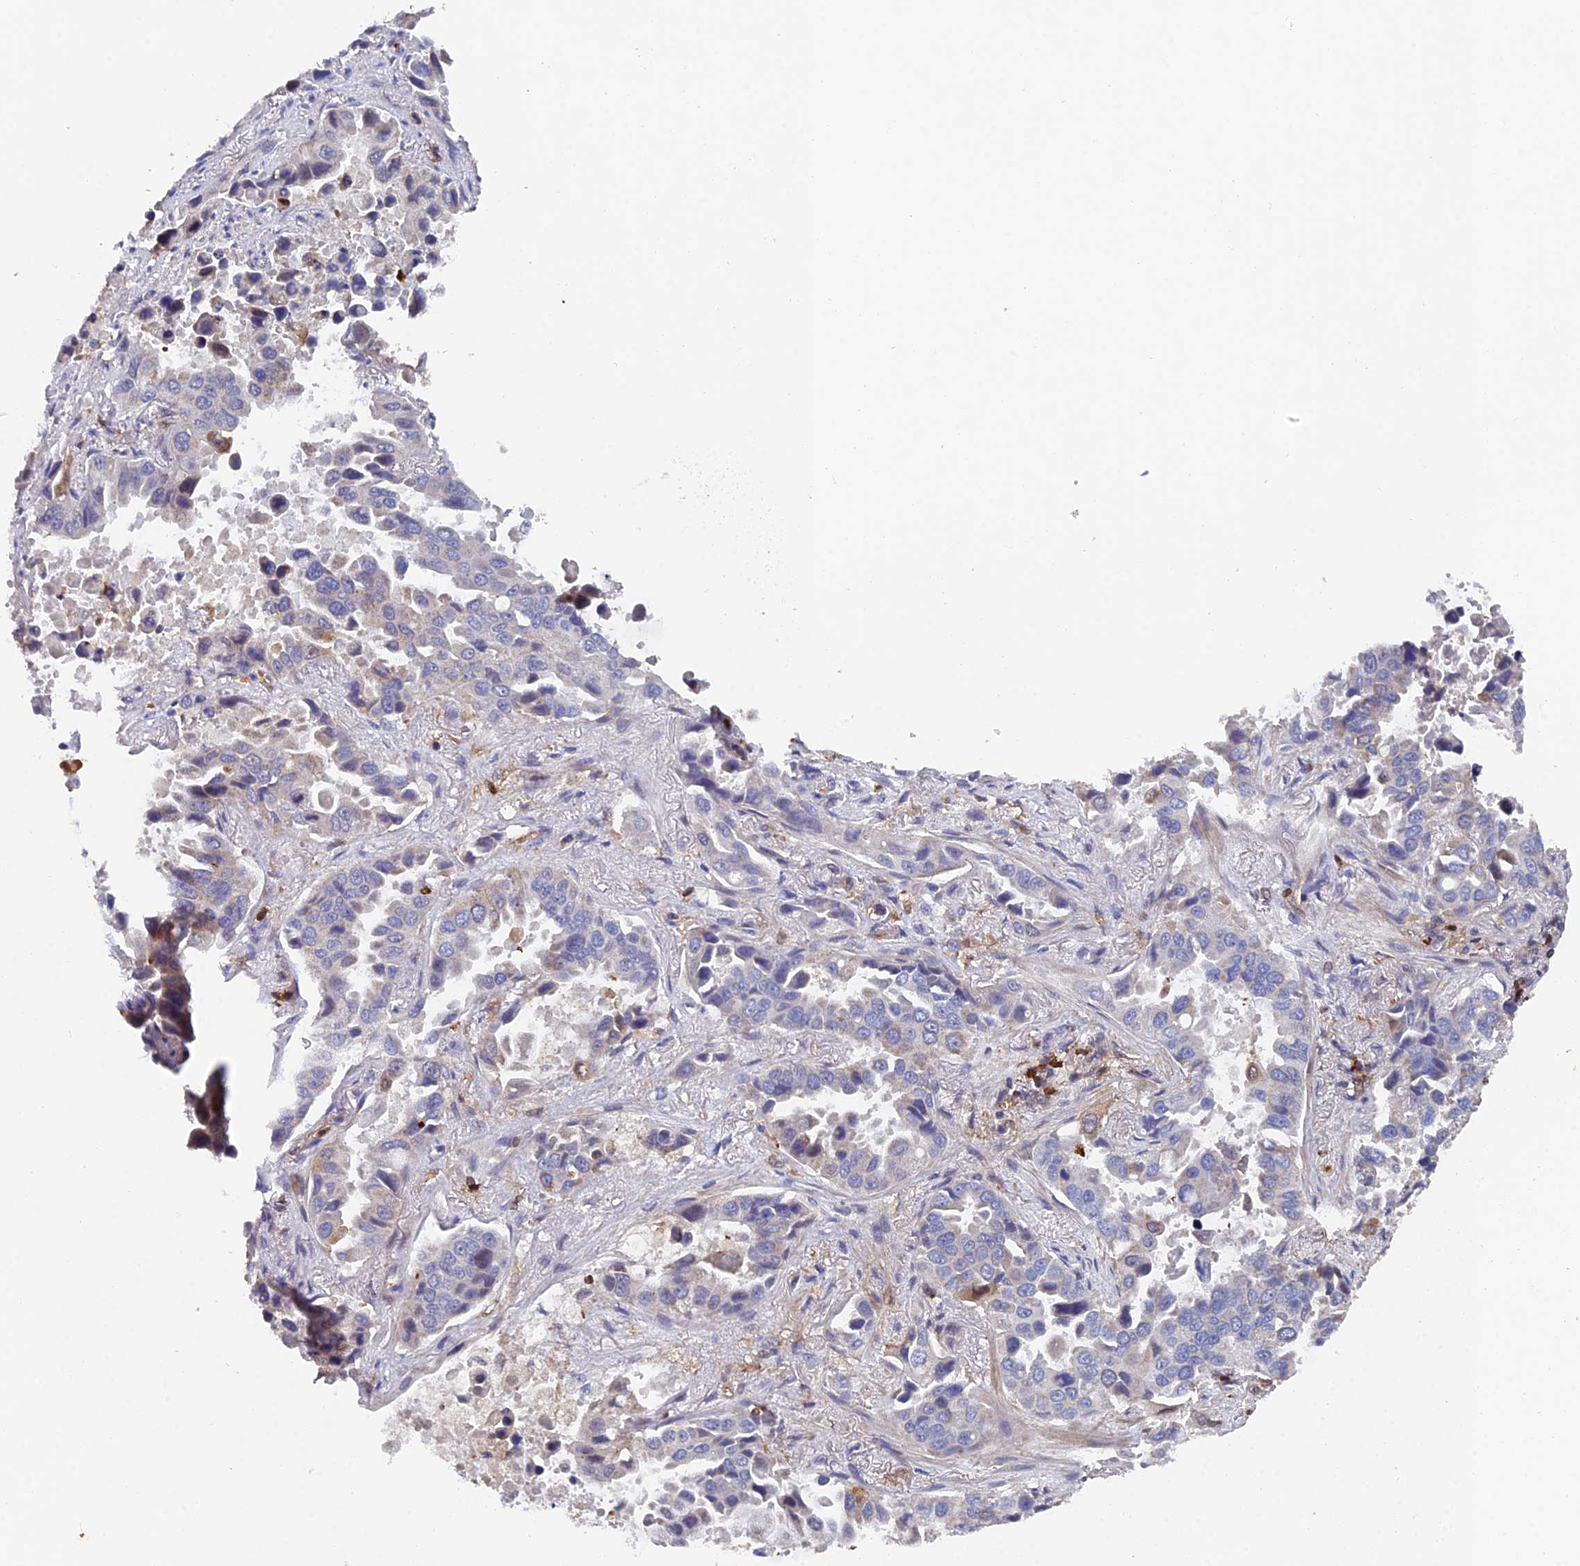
{"staining": {"intensity": "moderate", "quantity": "<25%", "location": "cytoplasmic/membranous"}, "tissue": "lung cancer", "cell_type": "Tumor cells", "image_type": "cancer", "snomed": [{"axis": "morphology", "description": "Adenocarcinoma, NOS"}, {"axis": "topography", "description": "Lung"}], "caption": "High-magnification brightfield microscopy of adenocarcinoma (lung) stained with DAB (3,3'-diaminobenzidine) (brown) and counterstained with hematoxylin (blue). tumor cells exhibit moderate cytoplasmic/membranous staining is present in about<25% of cells.", "gene": "GALK2", "patient": {"sex": "male", "age": 64}}